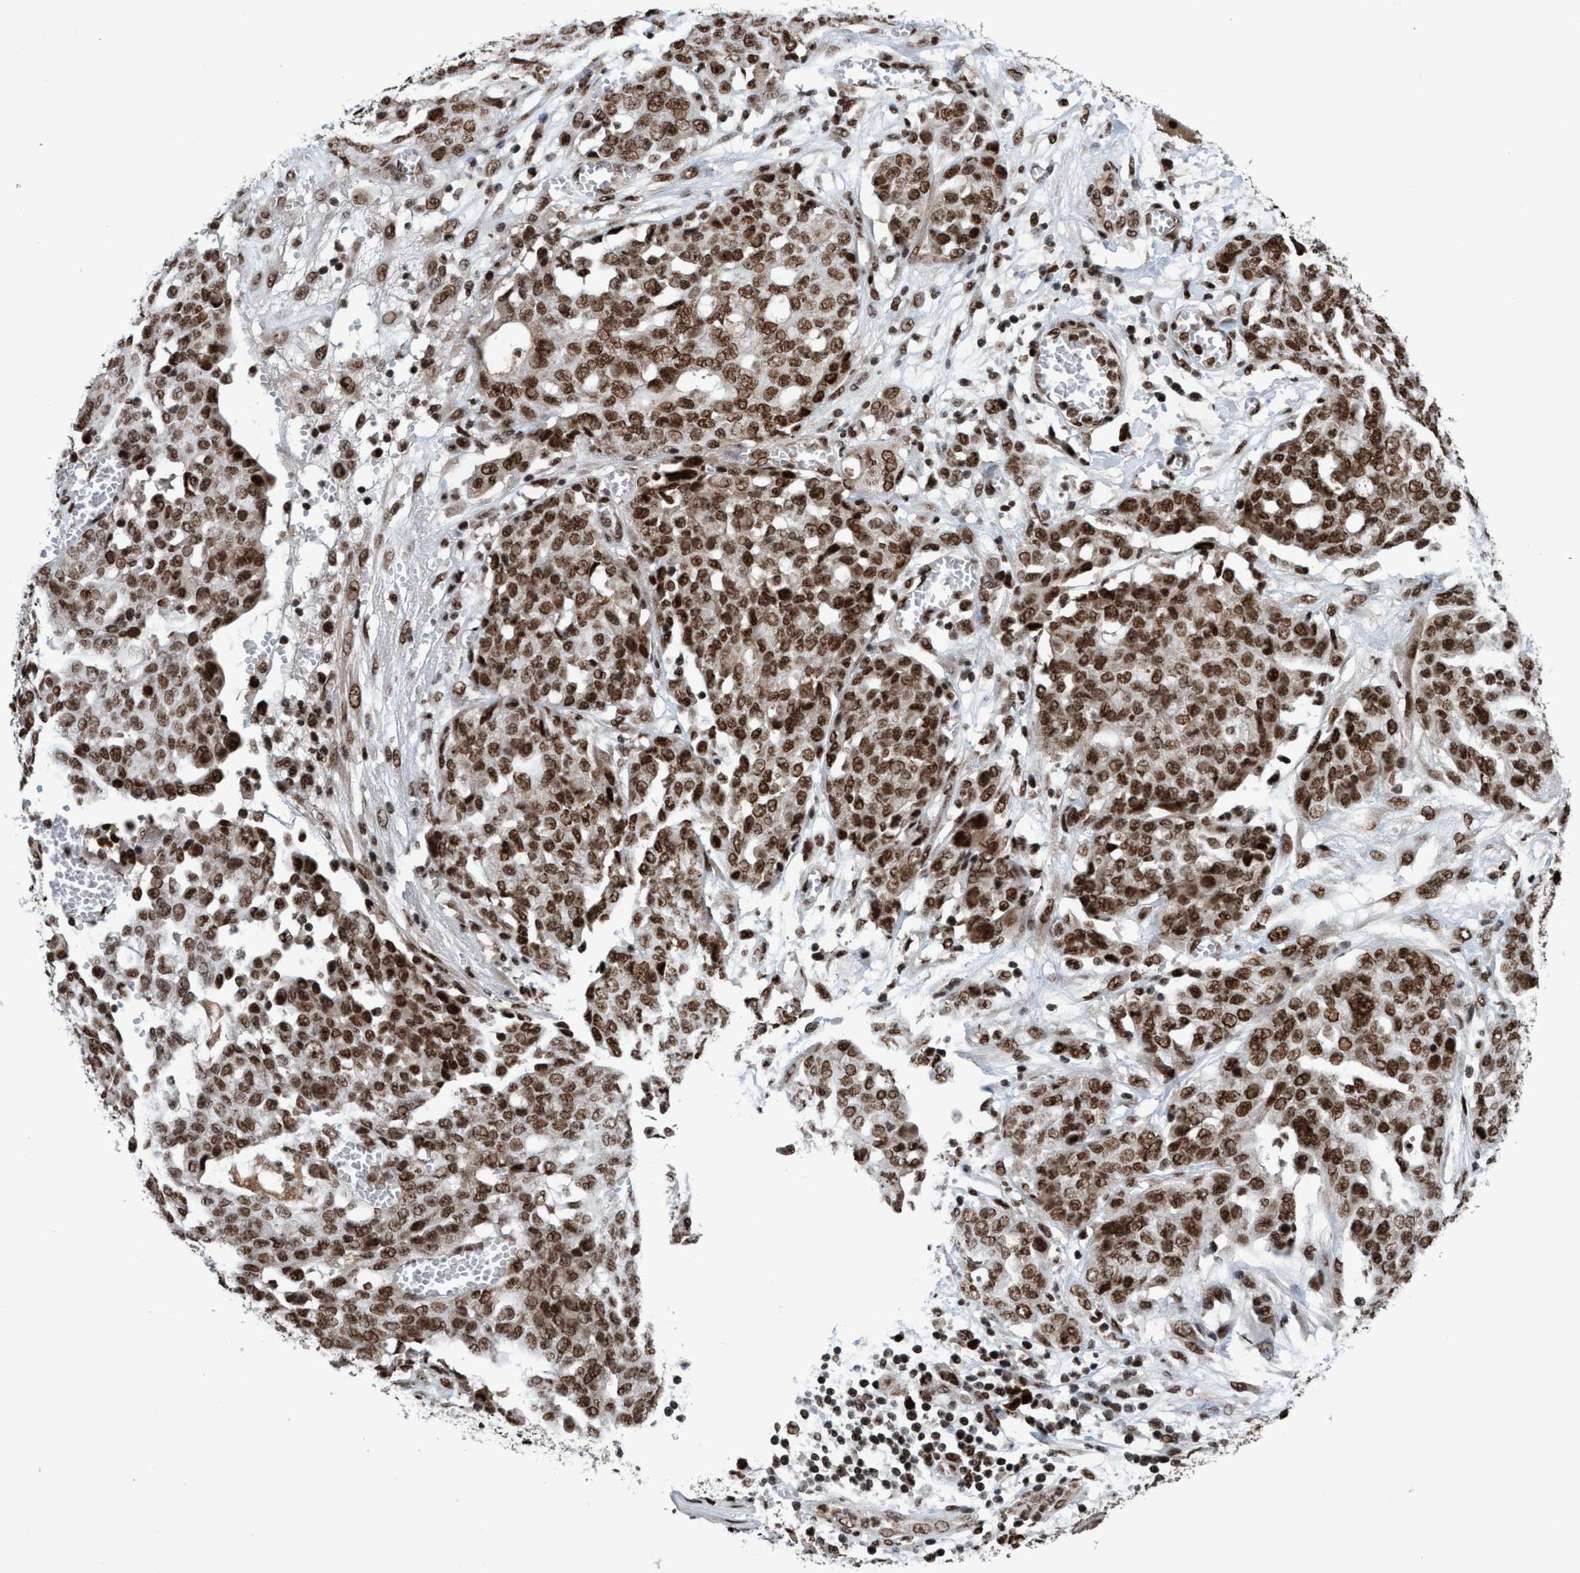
{"staining": {"intensity": "moderate", "quantity": ">75%", "location": "cytoplasmic/membranous,nuclear"}, "tissue": "ovarian cancer", "cell_type": "Tumor cells", "image_type": "cancer", "snomed": [{"axis": "morphology", "description": "Cystadenocarcinoma, serous, NOS"}, {"axis": "topography", "description": "Soft tissue"}, {"axis": "topography", "description": "Ovary"}], "caption": "Immunohistochemistry of human ovarian serous cystadenocarcinoma exhibits medium levels of moderate cytoplasmic/membranous and nuclear positivity in about >75% of tumor cells.", "gene": "TOPBP1", "patient": {"sex": "female", "age": 57}}